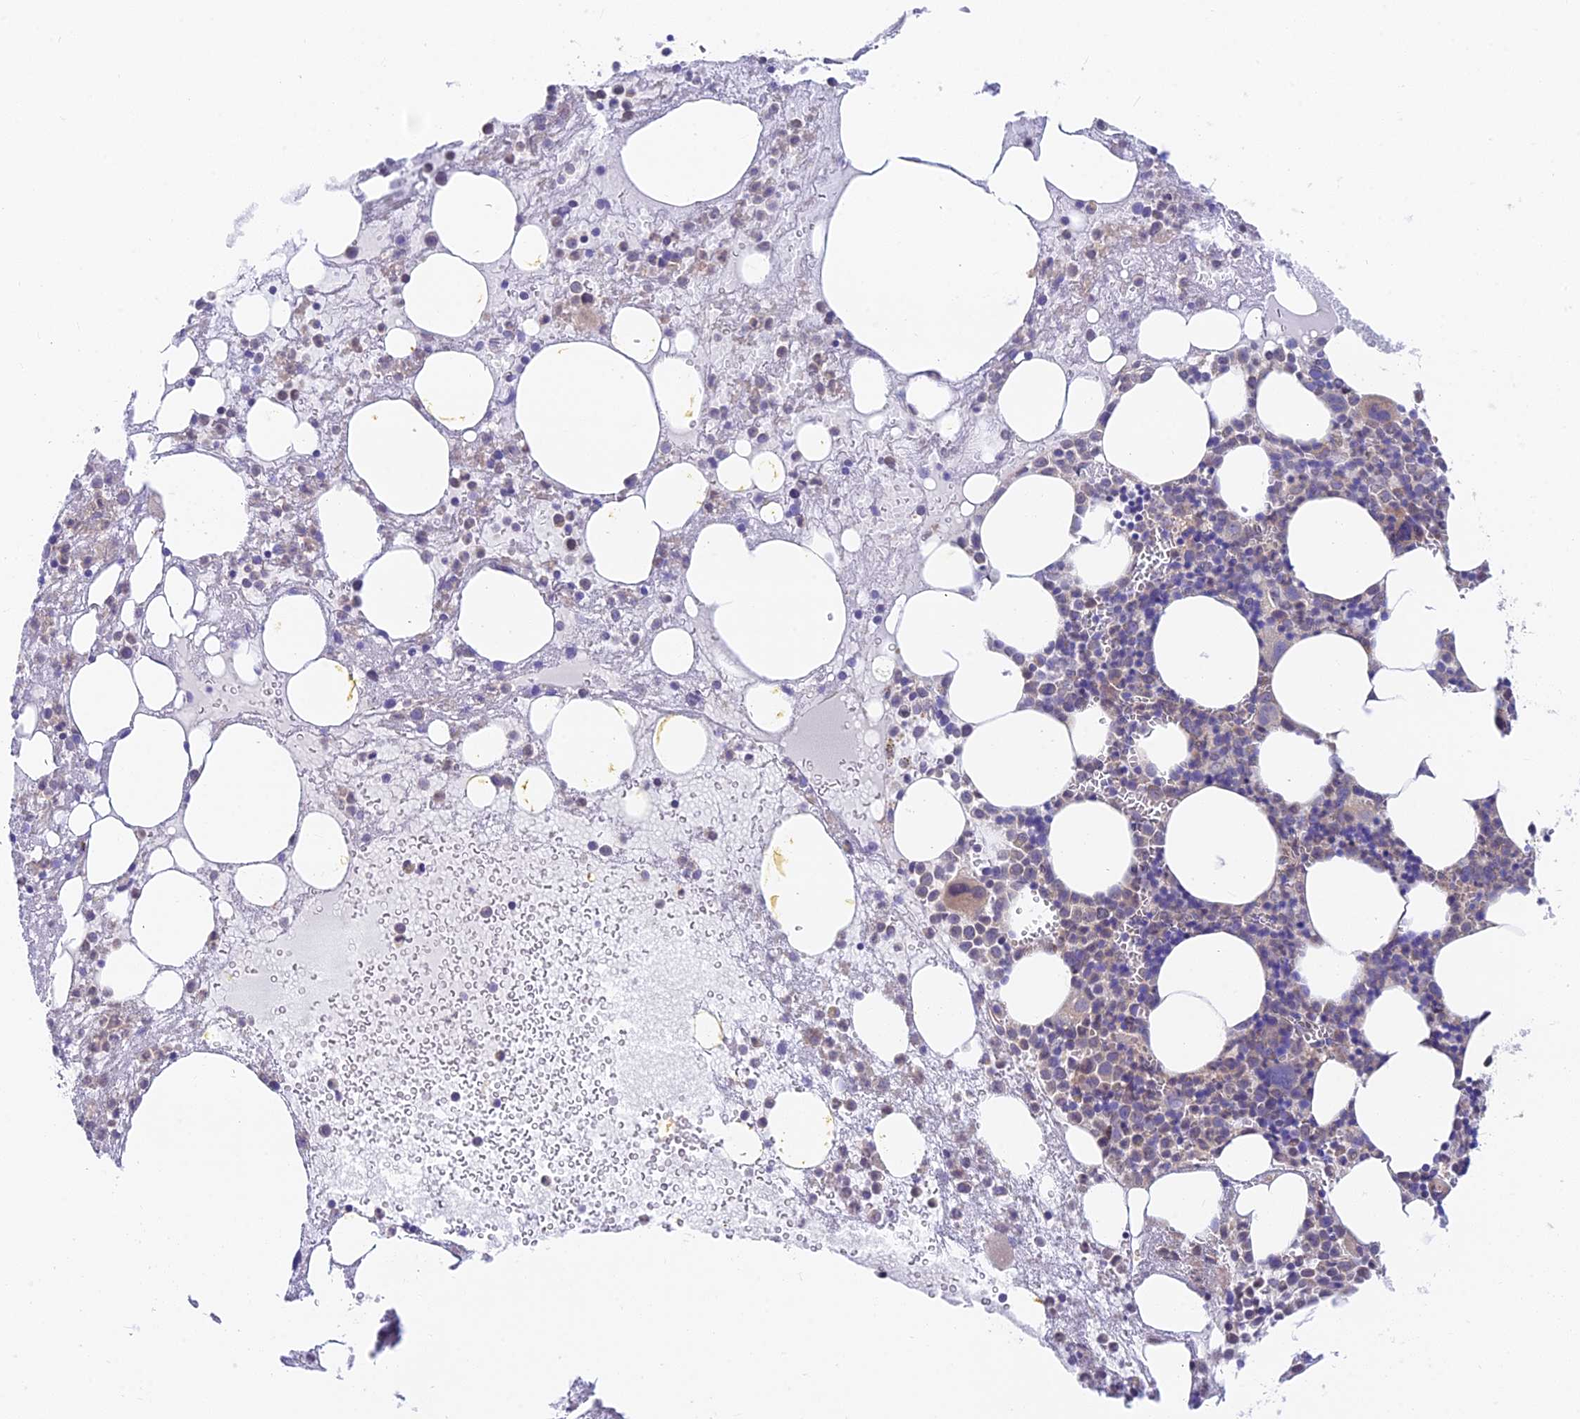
{"staining": {"intensity": "weak", "quantity": "<25%", "location": "cytoplasmic/membranous"}, "tissue": "bone marrow", "cell_type": "Hematopoietic cells", "image_type": "normal", "snomed": [{"axis": "morphology", "description": "Normal tissue, NOS"}, {"axis": "topography", "description": "Bone marrow"}], "caption": "Normal bone marrow was stained to show a protein in brown. There is no significant positivity in hematopoietic cells. The staining was performed using DAB to visualize the protein expression in brown, while the nuclei were stained in blue with hematoxylin (Magnification: 20x).", "gene": "ANKRD50", "patient": {"sex": "male", "age": 61}}